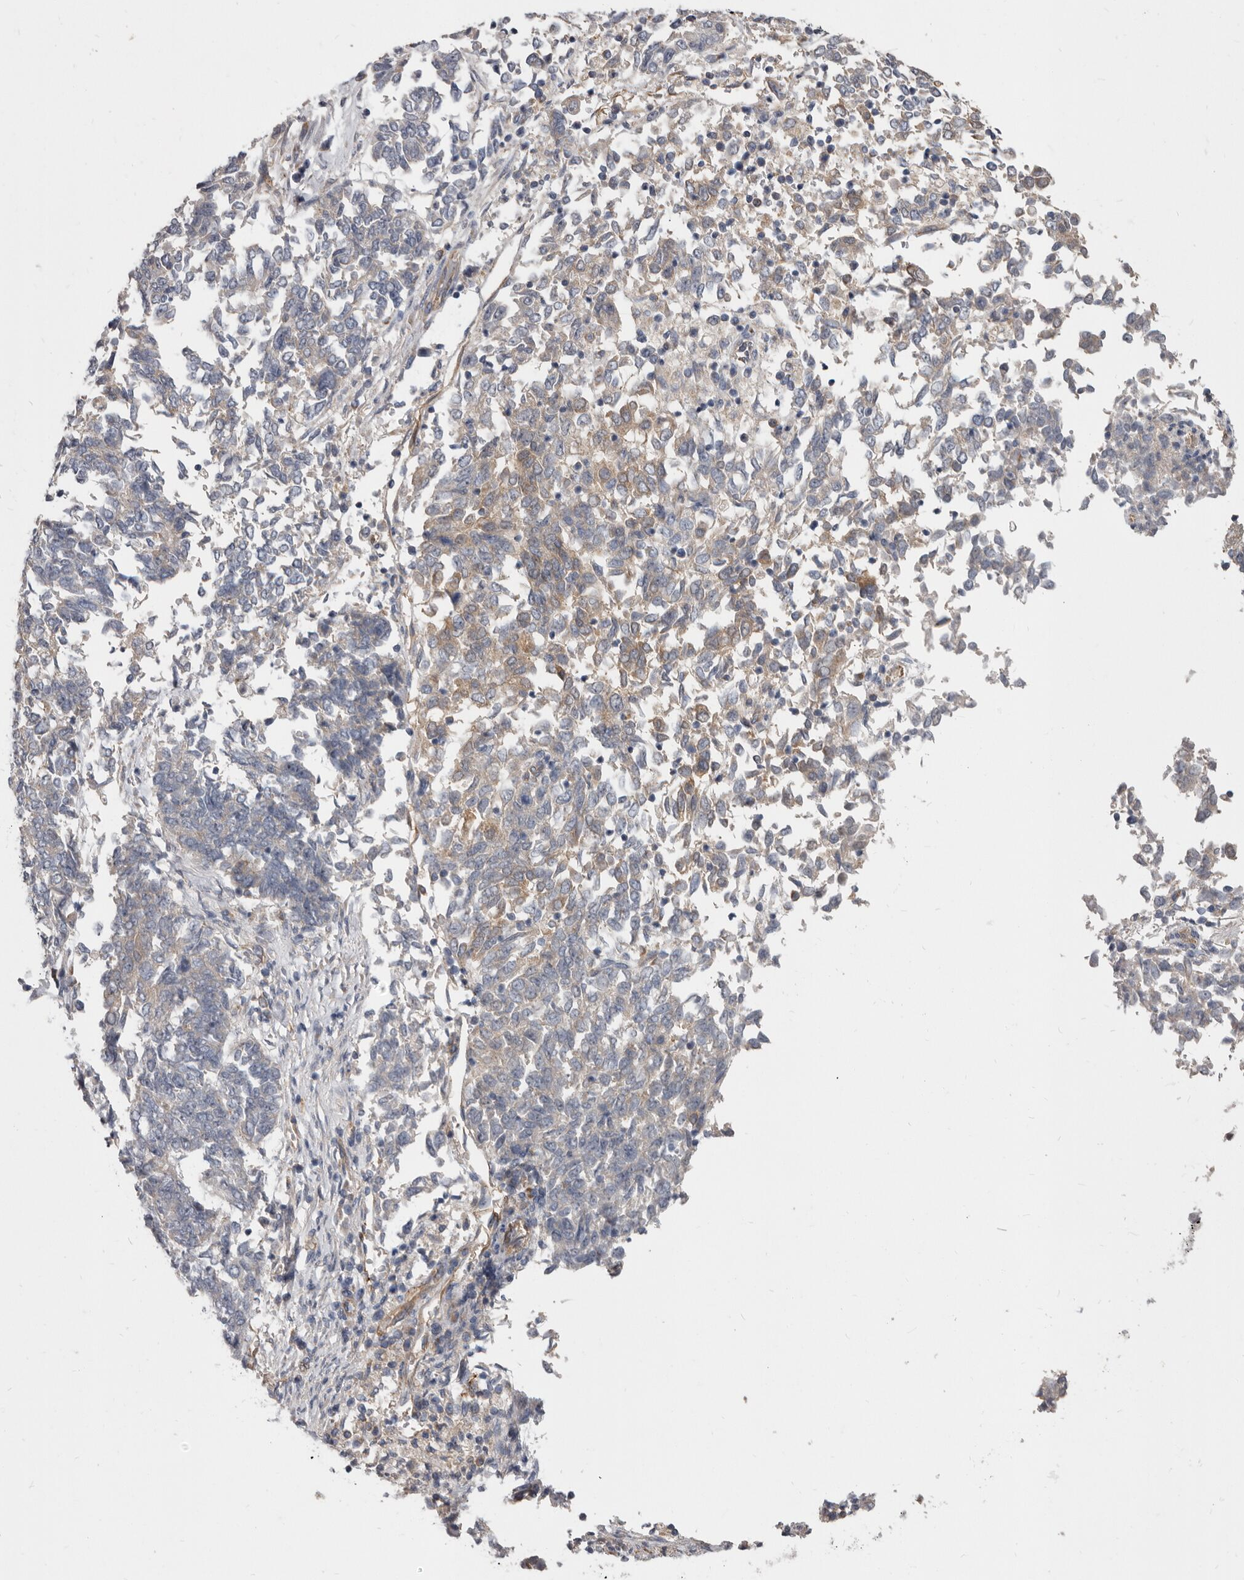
{"staining": {"intensity": "moderate", "quantity": "<25%", "location": "cytoplasmic/membranous"}, "tissue": "endometrial cancer", "cell_type": "Tumor cells", "image_type": "cancer", "snomed": [{"axis": "morphology", "description": "Adenocarcinoma, NOS"}, {"axis": "topography", "description": "Endometrium"}], "caption": "Protein expression analysis of endometrial cancer (adenocarcinoma) demonstrates moderate cytoplasmic/membranous positivity in about <25% of tumor cells.", "gene": "FMO2", "patient": {"sex": "female", "age": 80}}